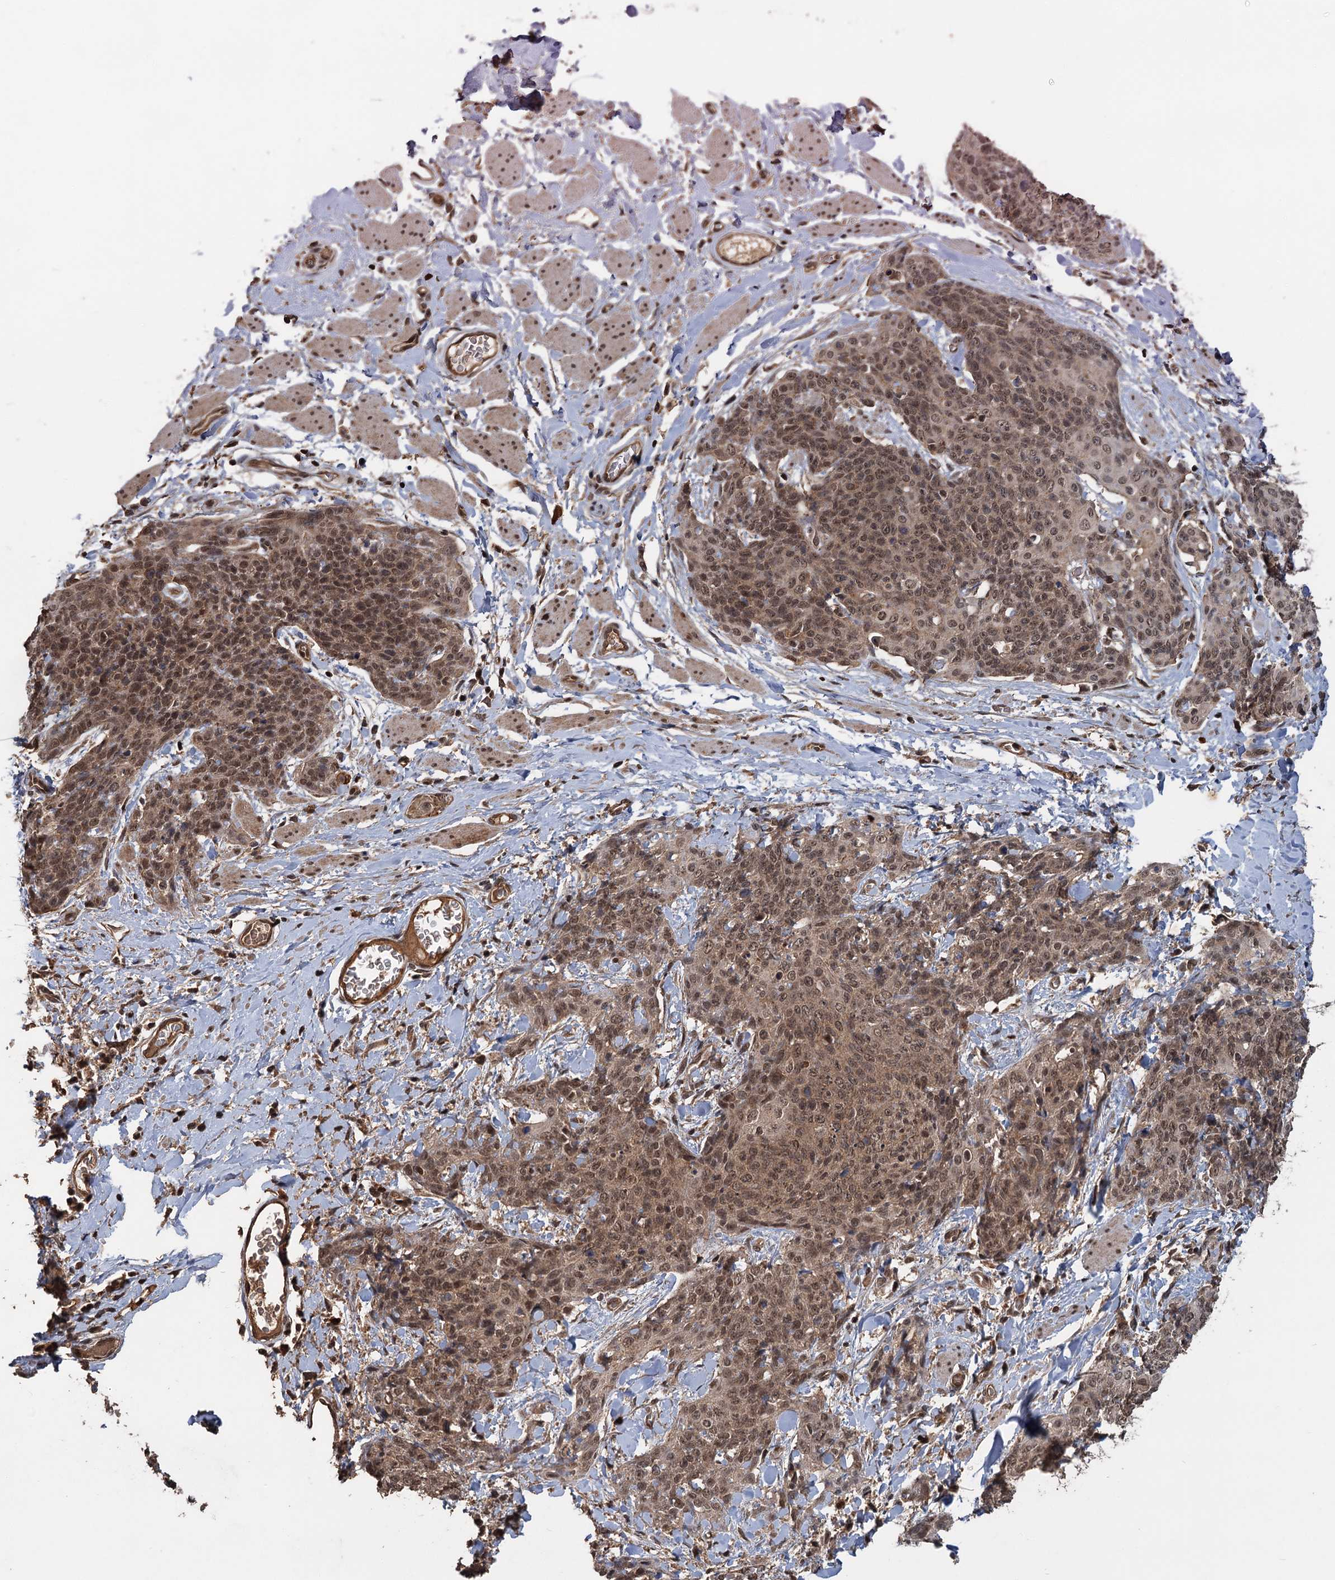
{"staining": {"intensity": "moderate", "quantity": ">75%", "location": "cytoplasmic/membranous,nuclear"}, "tissue": "skin cancer", "cell_type": "Tumor cells", "image_type": "cancer", "snomed": [{"axis": "morphology", "description": "Squamous cell carcinoma, NOS"}, {"axis": "topography", "description": "Skin"}, {"axis": "topography", "description": "Vulva"}], "caption": "Tumor cells show moderate cytoplasmic/membranous and nuclear expression in about >75% of cells in skin cancer.", "gene": "KANSL2", "patient": {"sex": "female", "age": 85}}